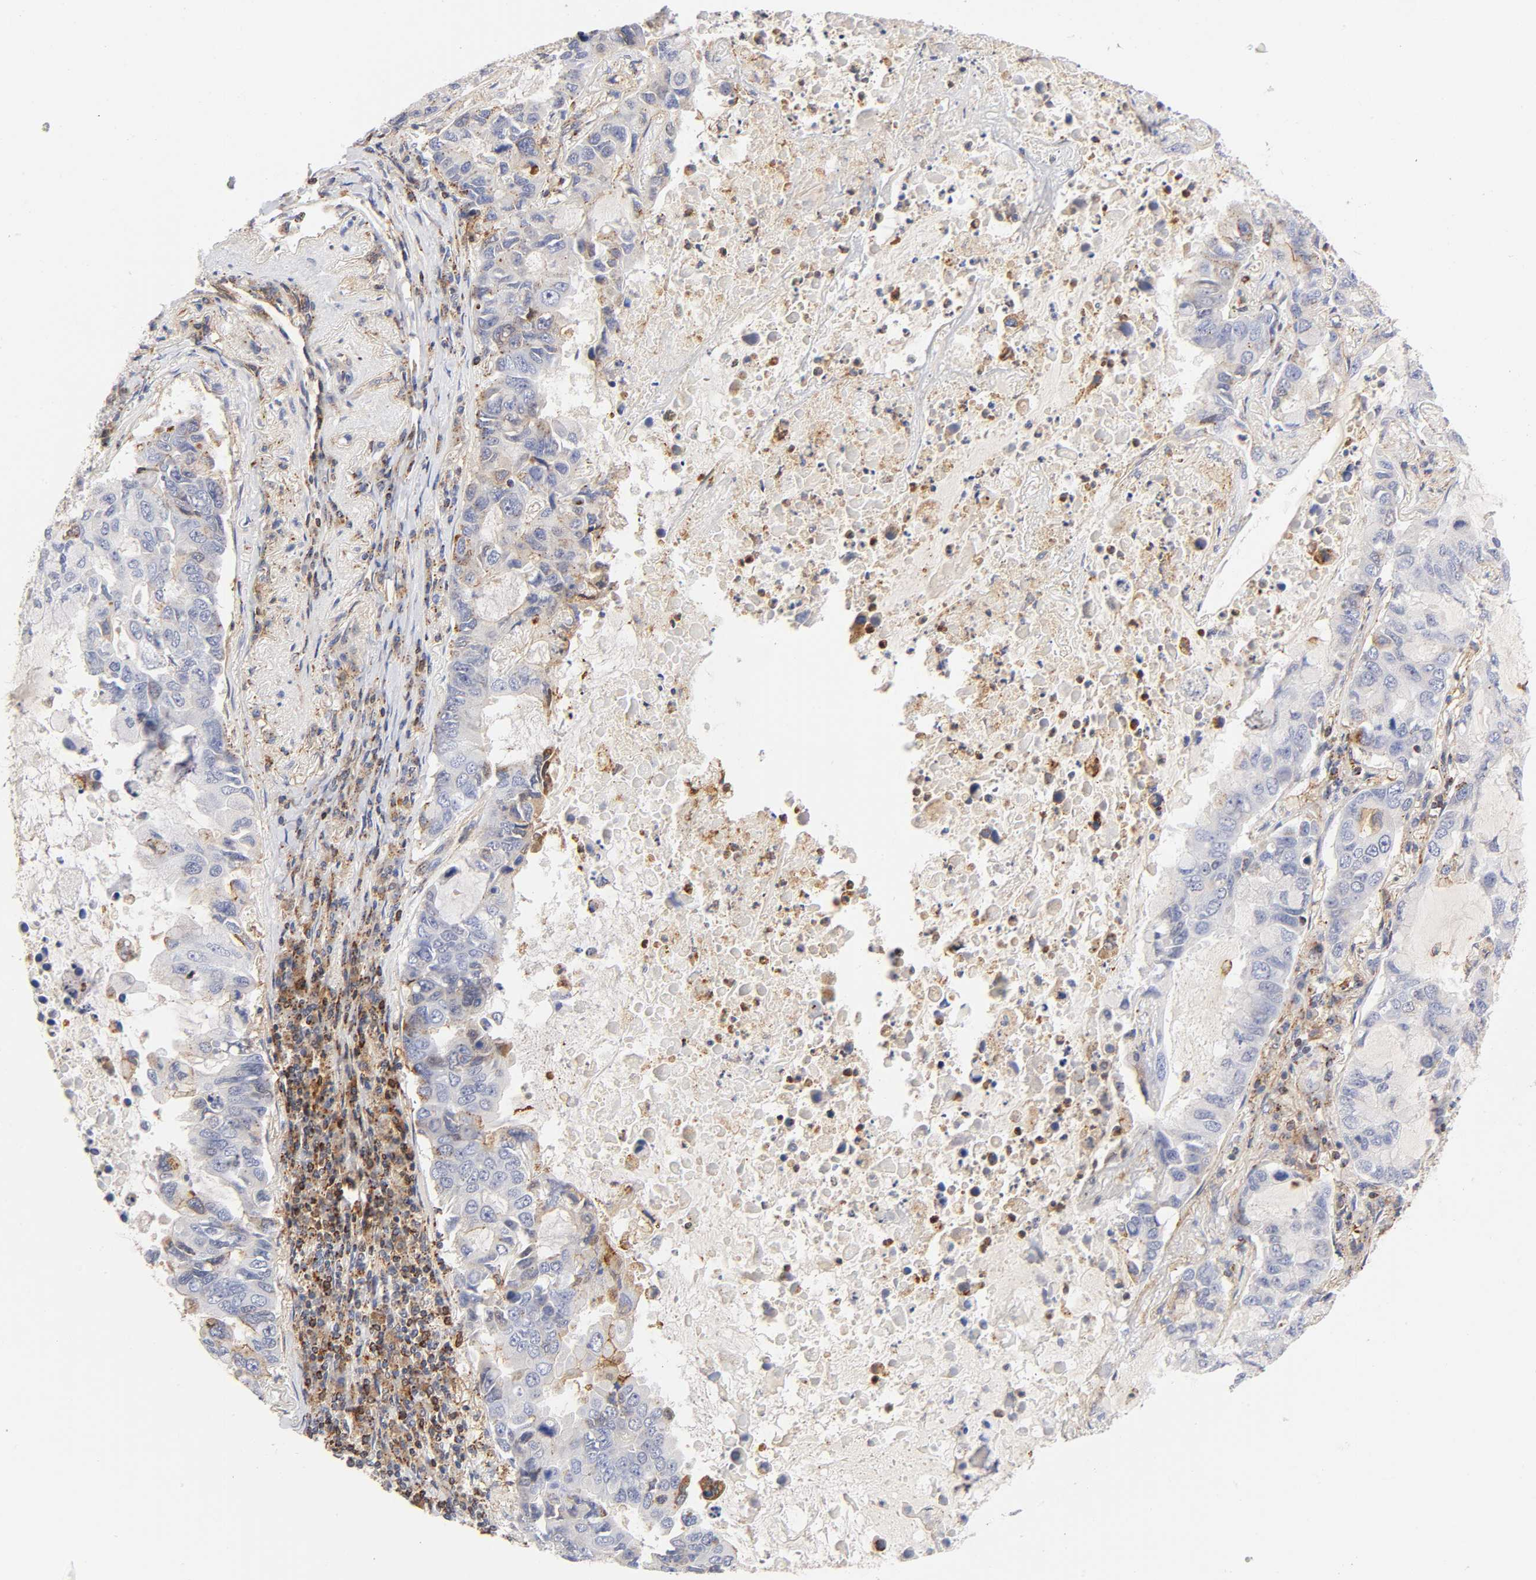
{"staining": {"intensity": "negative", "quantity": "none", "location": "none"}, "tissue": "lung cancer", "cell_type": "Tumor cells", "image_type": "cancer", "snomed": [{"axis": "morphology", "description": "Adenocarcinoma, NOS"}, {"axis": "topography", "description": "Lung"}], "caption": "Photomicrograph shows no protein staining in tumor cells of lung cancer tissue.", "gene": "ANXA7", "patient": {"sex": "male", "age": 64}}